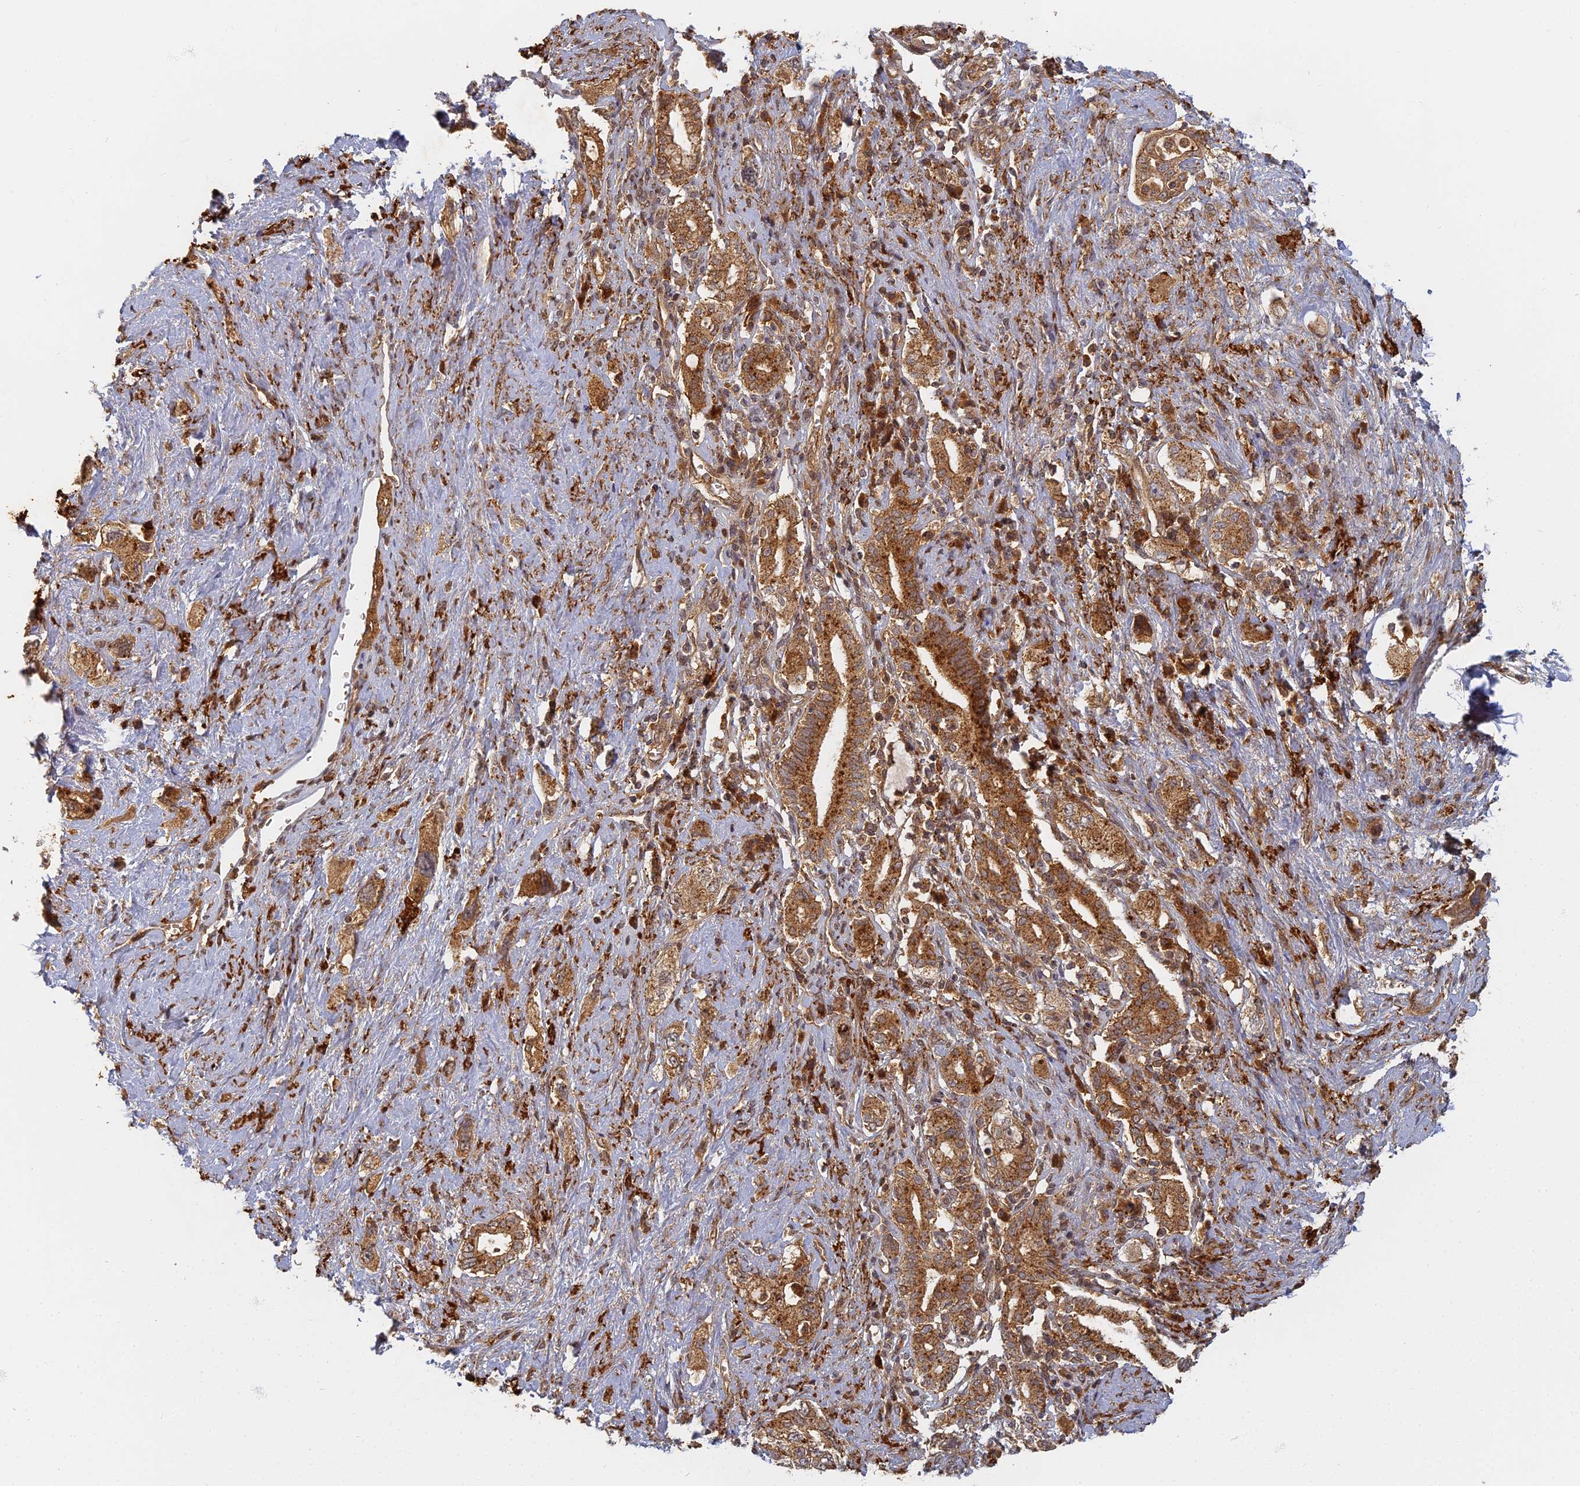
{"staining": {"intensity": "strong", "quantity": ">75%", "location": "cytoplasmic/membranous"}, "tissue": "pancreatic cancer", "cell_type": "Tumor cells", "image_type": "cancer", "snomed": [{"axis": "morphology", "description": "Adenocarcinoma, NOS"}, {"axis": "topography", "description": "Pancreas"}], "caption": "Human adenocarcinoma (pancreatic) stained with a protein marker exhibits strong staining in tumor cells.", "gene": "INO80D", "patient": {"sex": "female", "age": 73}}